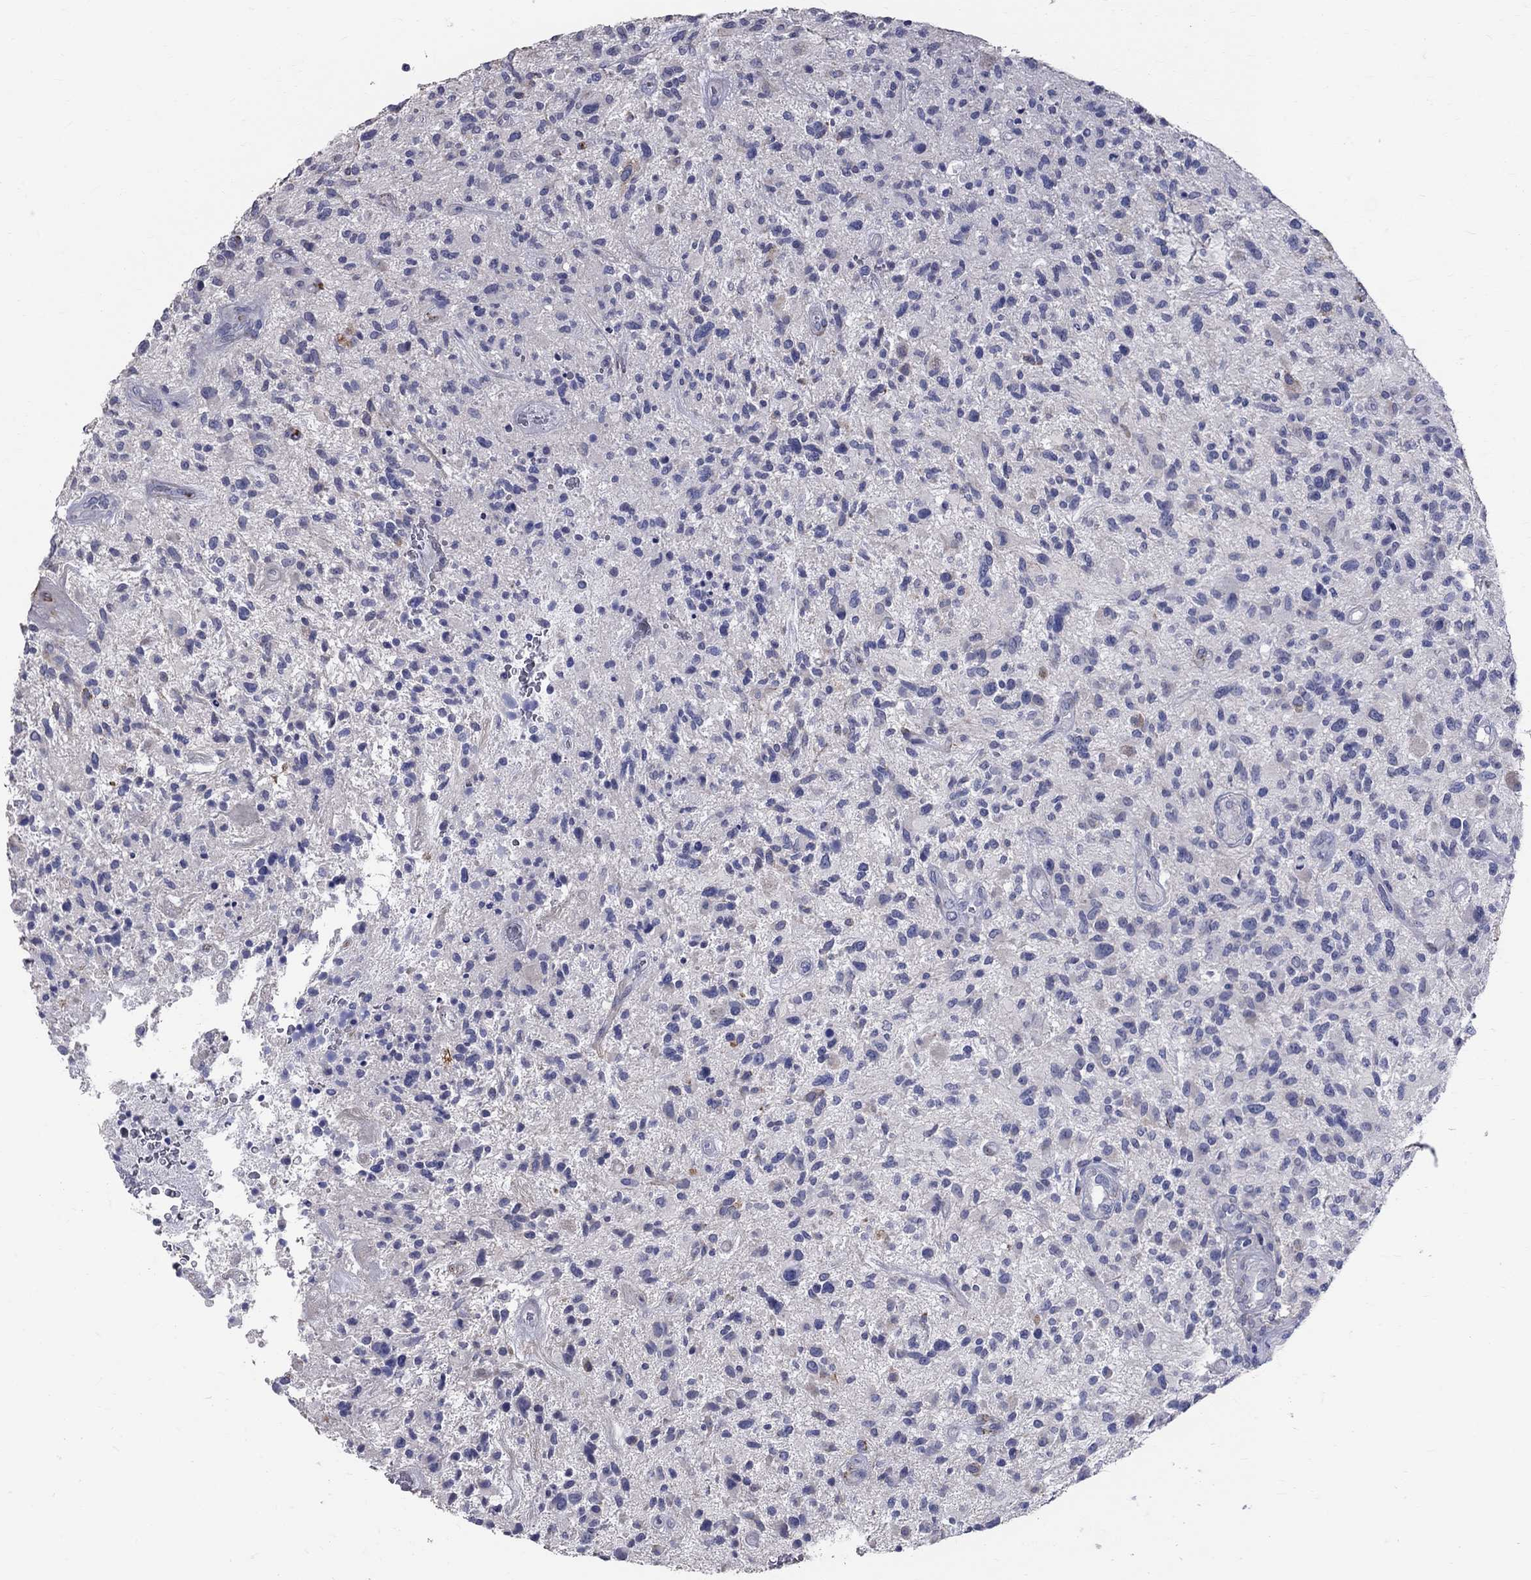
{"staining": {"intensity": "weak", "quantity": "<25%", "location": "cytoplasmic/membranous"}, "tissue": "glioma", "cell_type": "Tumor cells", "image_type": "cancer", "snomed": [{"axis": "morphology", "description": "Glioma, malignant, High grade"}, {"axis": "topography", "description": "Brain"}], "caption": "The image displays no significant staining in tumor cells of malignant glioma (high-grade).", "gene": "ANXA10", "patient": {"sex": "male", "age": 47}}